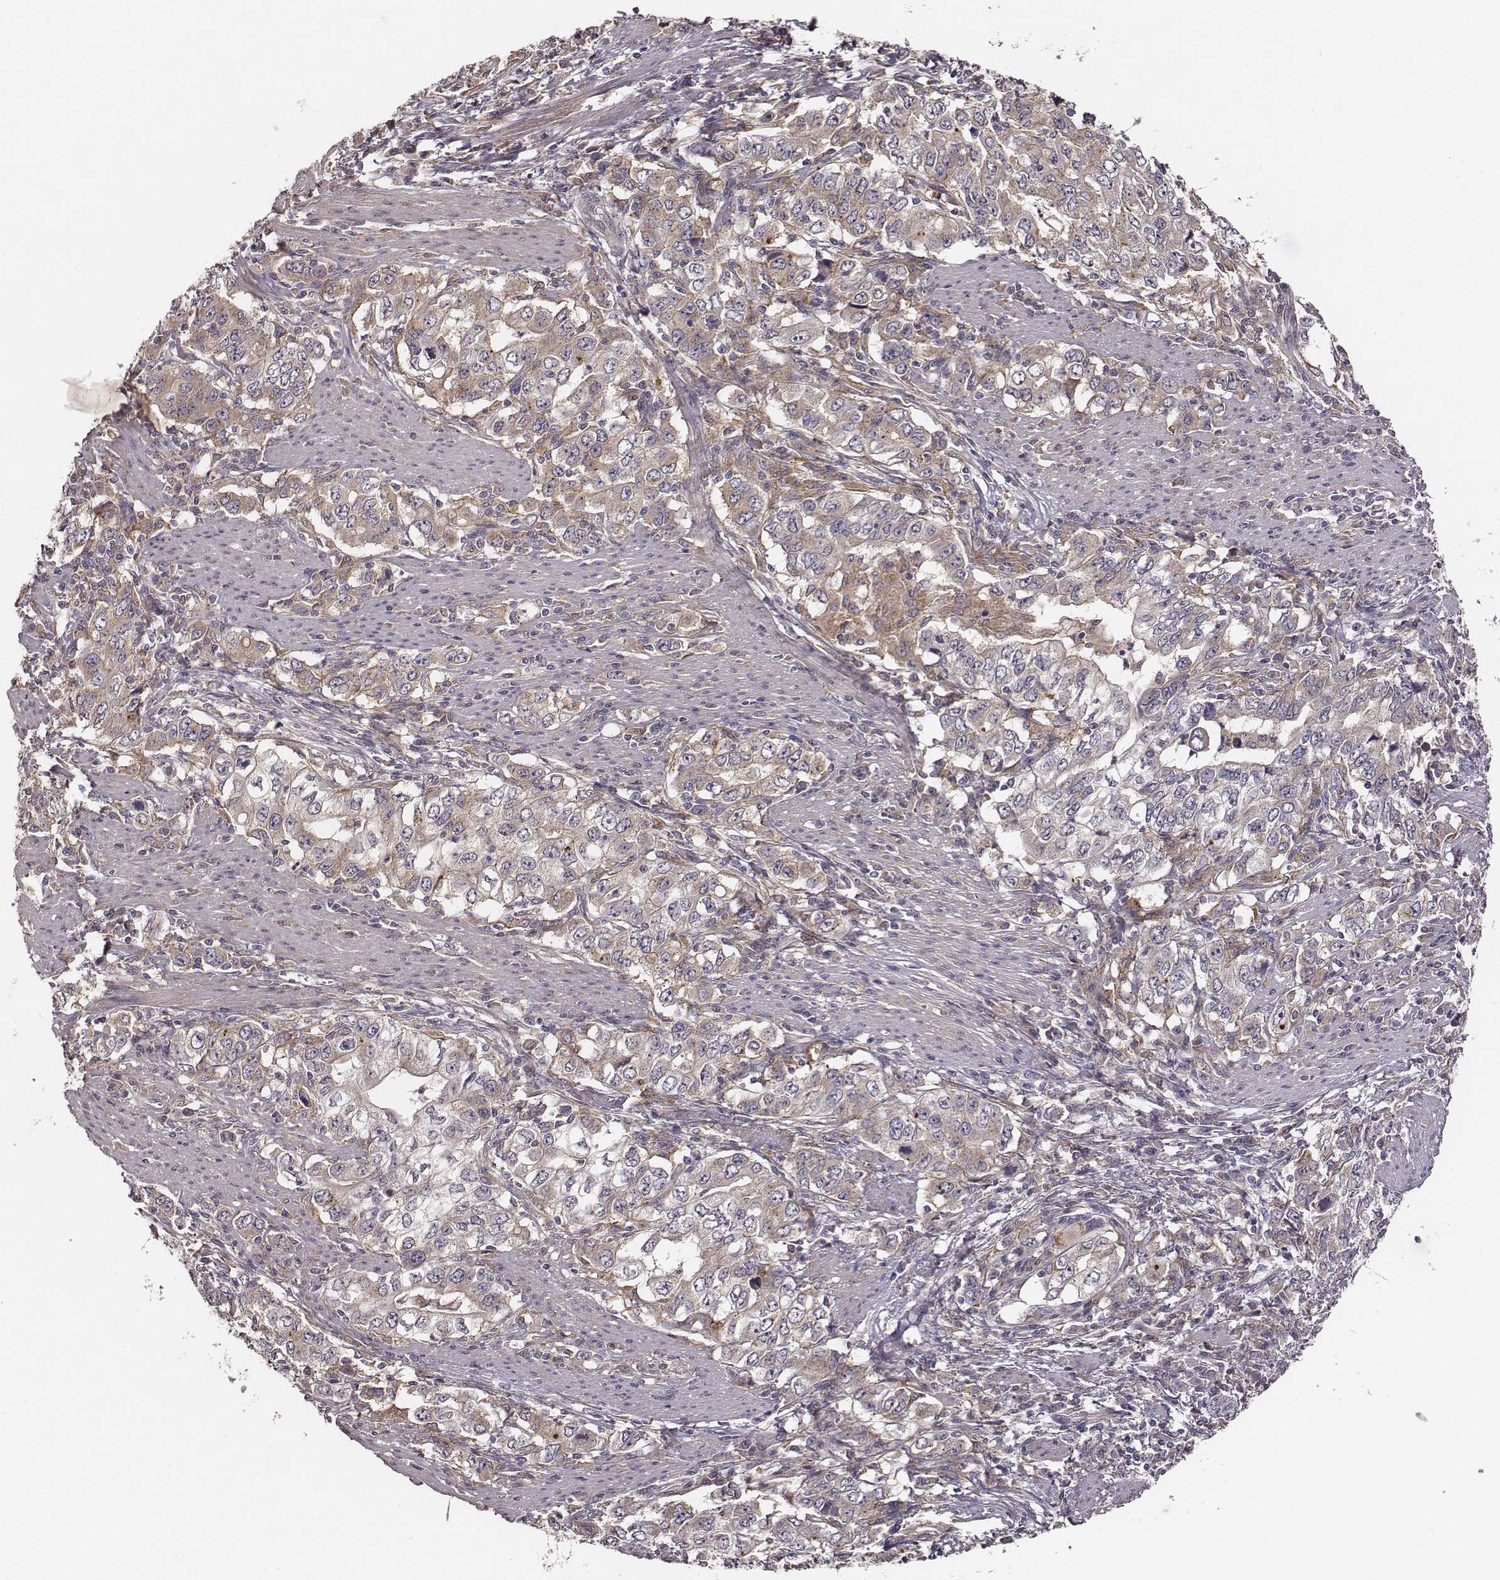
{"staining": {"intensity": "weak", "quantity": "25%-75%", "location": "cytoplasmic/membranous"}, "tissue": "stomach cancer", "cell_type": "Tumor cells", "image_type": "cancer", "snomed": [{"axis": "morphology", "description": "Adenocarcinoma, NOS"}, {"axis": "topography", "description": "Stomach, lower"}], "caption": "The micrograph displays immunohistochemical staining of stomach cancer (adenocarcinoma). There is weak cytoplasmic/membranous positivity is identified in about 25%-75% of tumor cells.", "gene": "VPS26A", "patient": {"sex": "female", "age": 72}}